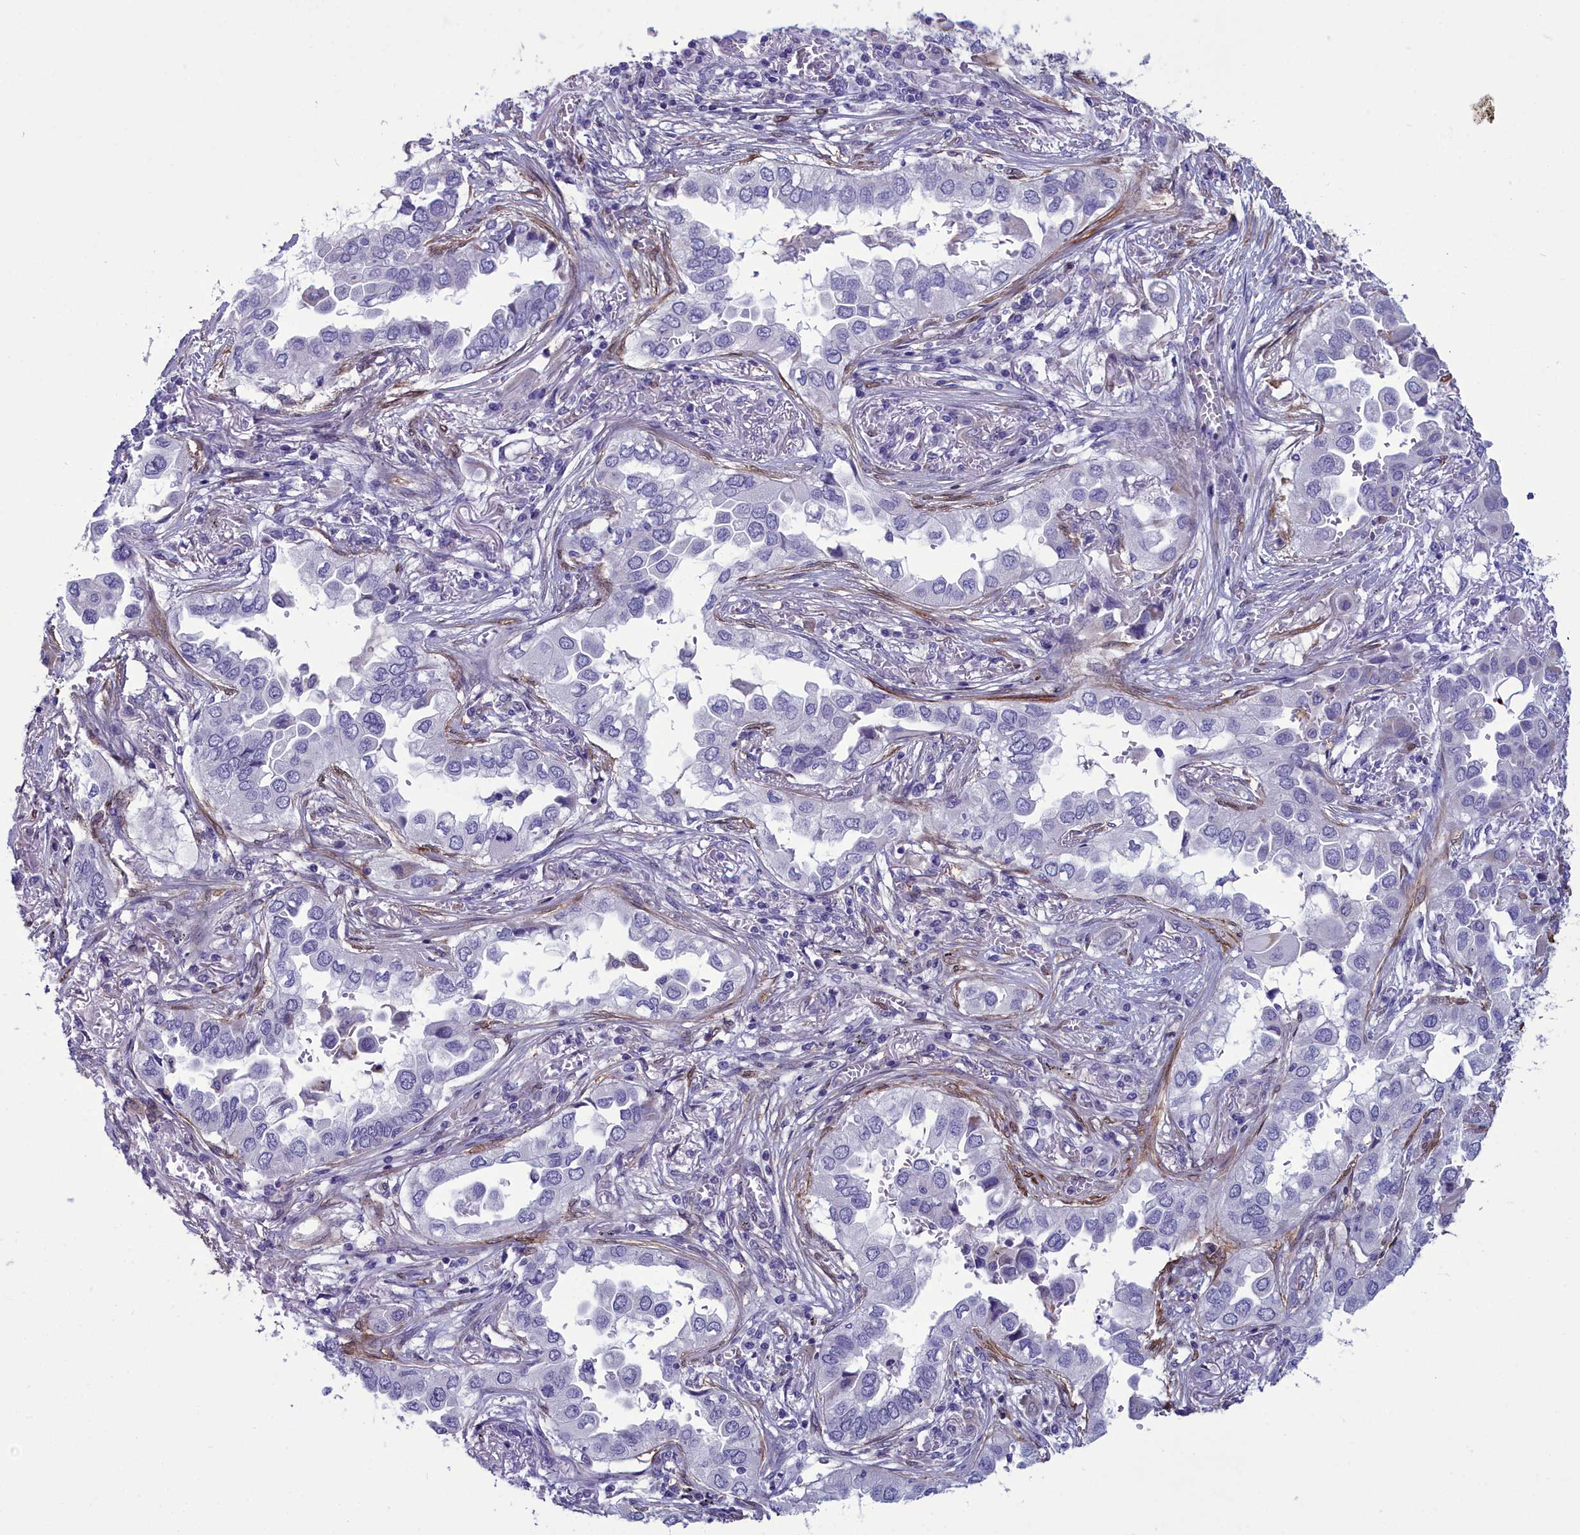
{"staining": {"intensity": "negative", "quantity": "none", "location": "none"}, "tissue": "lung cancer", "cell_type": "Tumor cells", "image_type": "cancer", "snomed": [{"axis": "morphology", "description": "Adenocarcinoma, NOS"}, {"axis": "topography", "description": "Lung"}], "caption": "Tumor cells are negative for protein expression in human lung cancer. (Brightfield microscopy of DAB immunohistochemistry (IHC) at high magnification).", "gene": "PPP1R14A", "patient": {"sex": "female", "age": 76}}